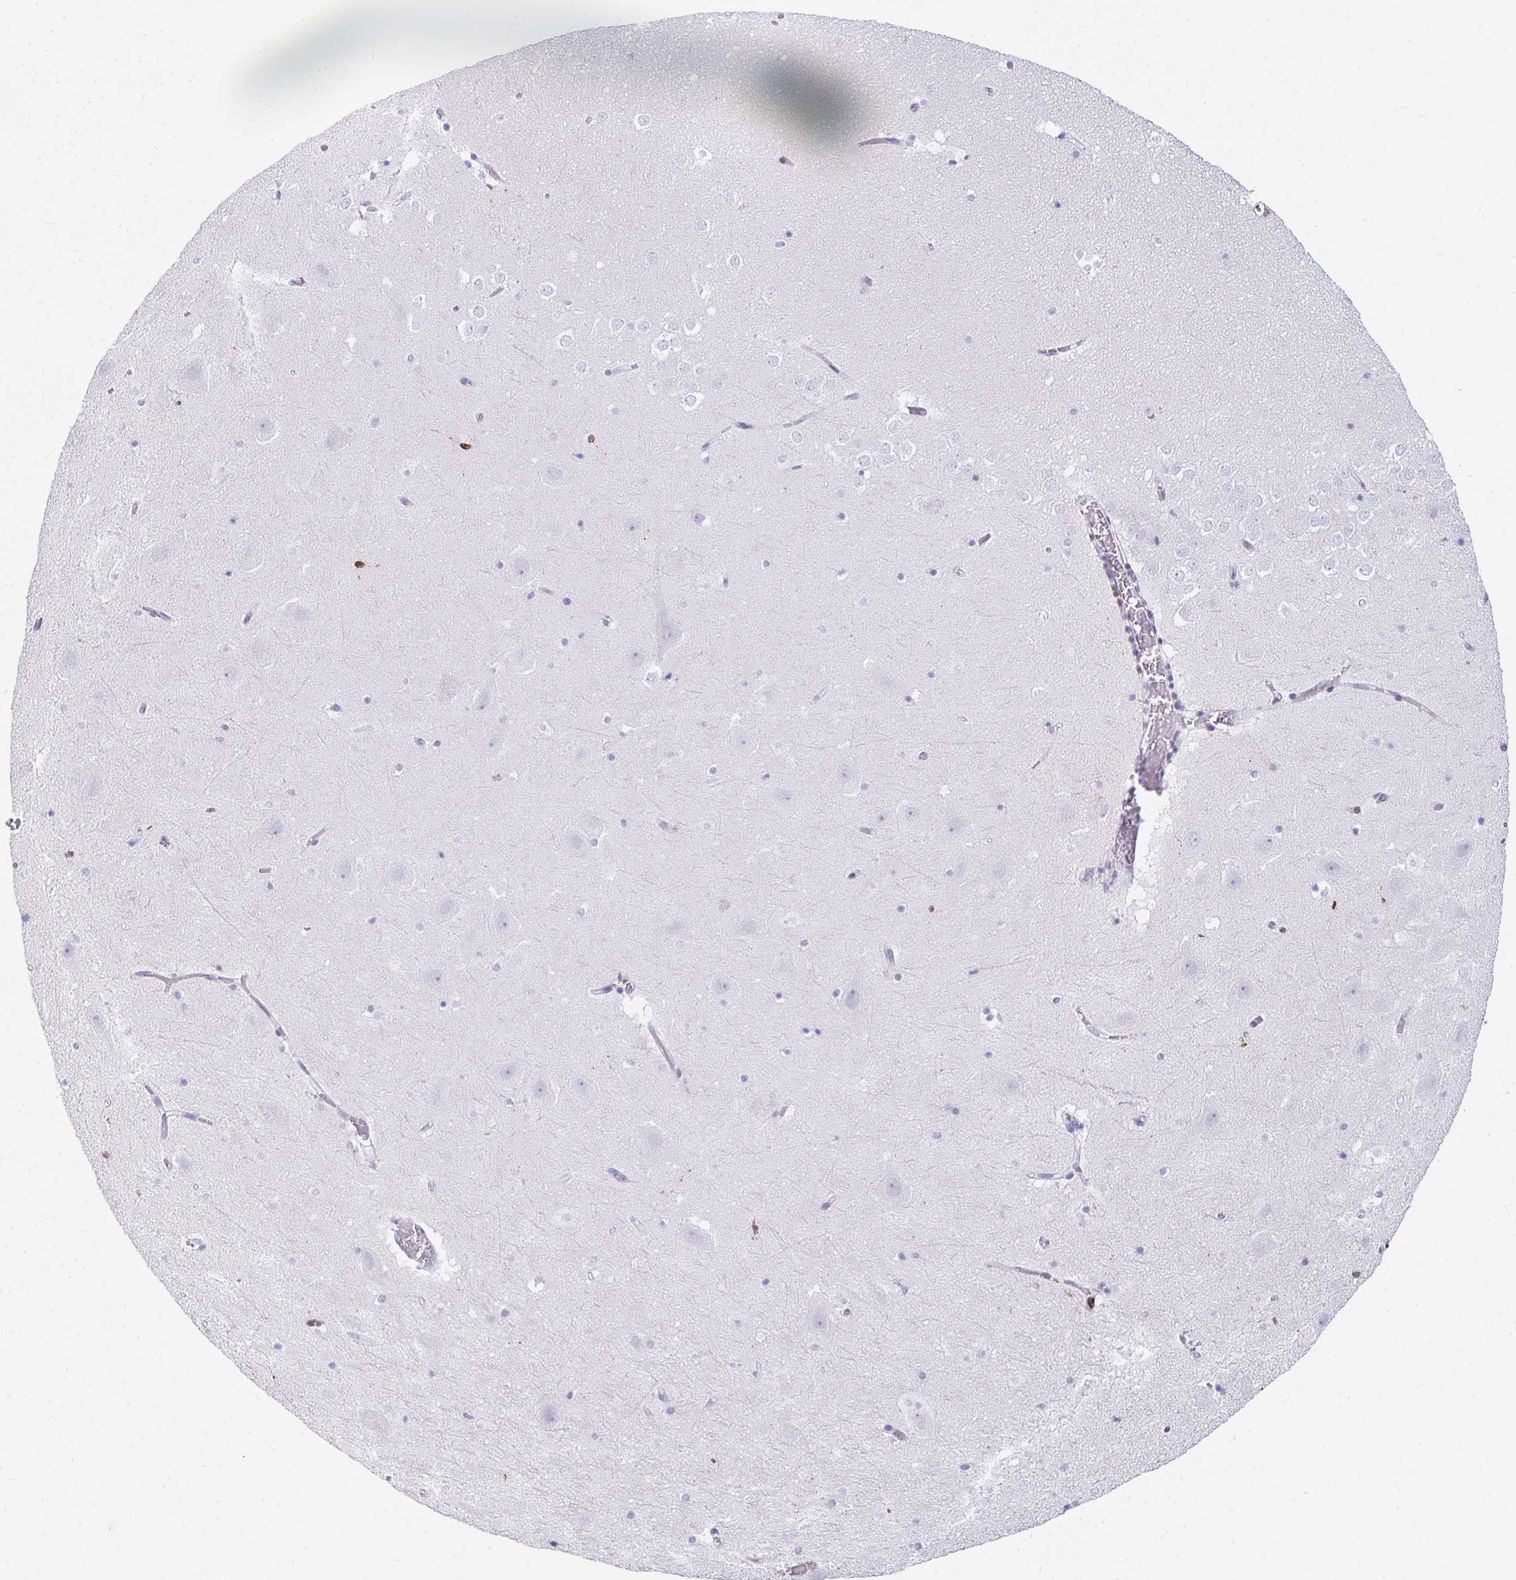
{"staining": {"intensity": "negative", "quantity": "none", "location": "none"}, "tissue": "hippocampus", "cell_type": "Glial cells", "image_type": "normal", "snomed": [{"axis": "morphology", "description": "Normal tissue, NOS"}, {"axis": "topography", "description": "Hippocampus"}], "caption": "Immunohistochemical staining of benign human hippocampus reveals no significant expression in glial cells.", "gene": "CD7", "patient": {"sex": "female", "age": 42}}